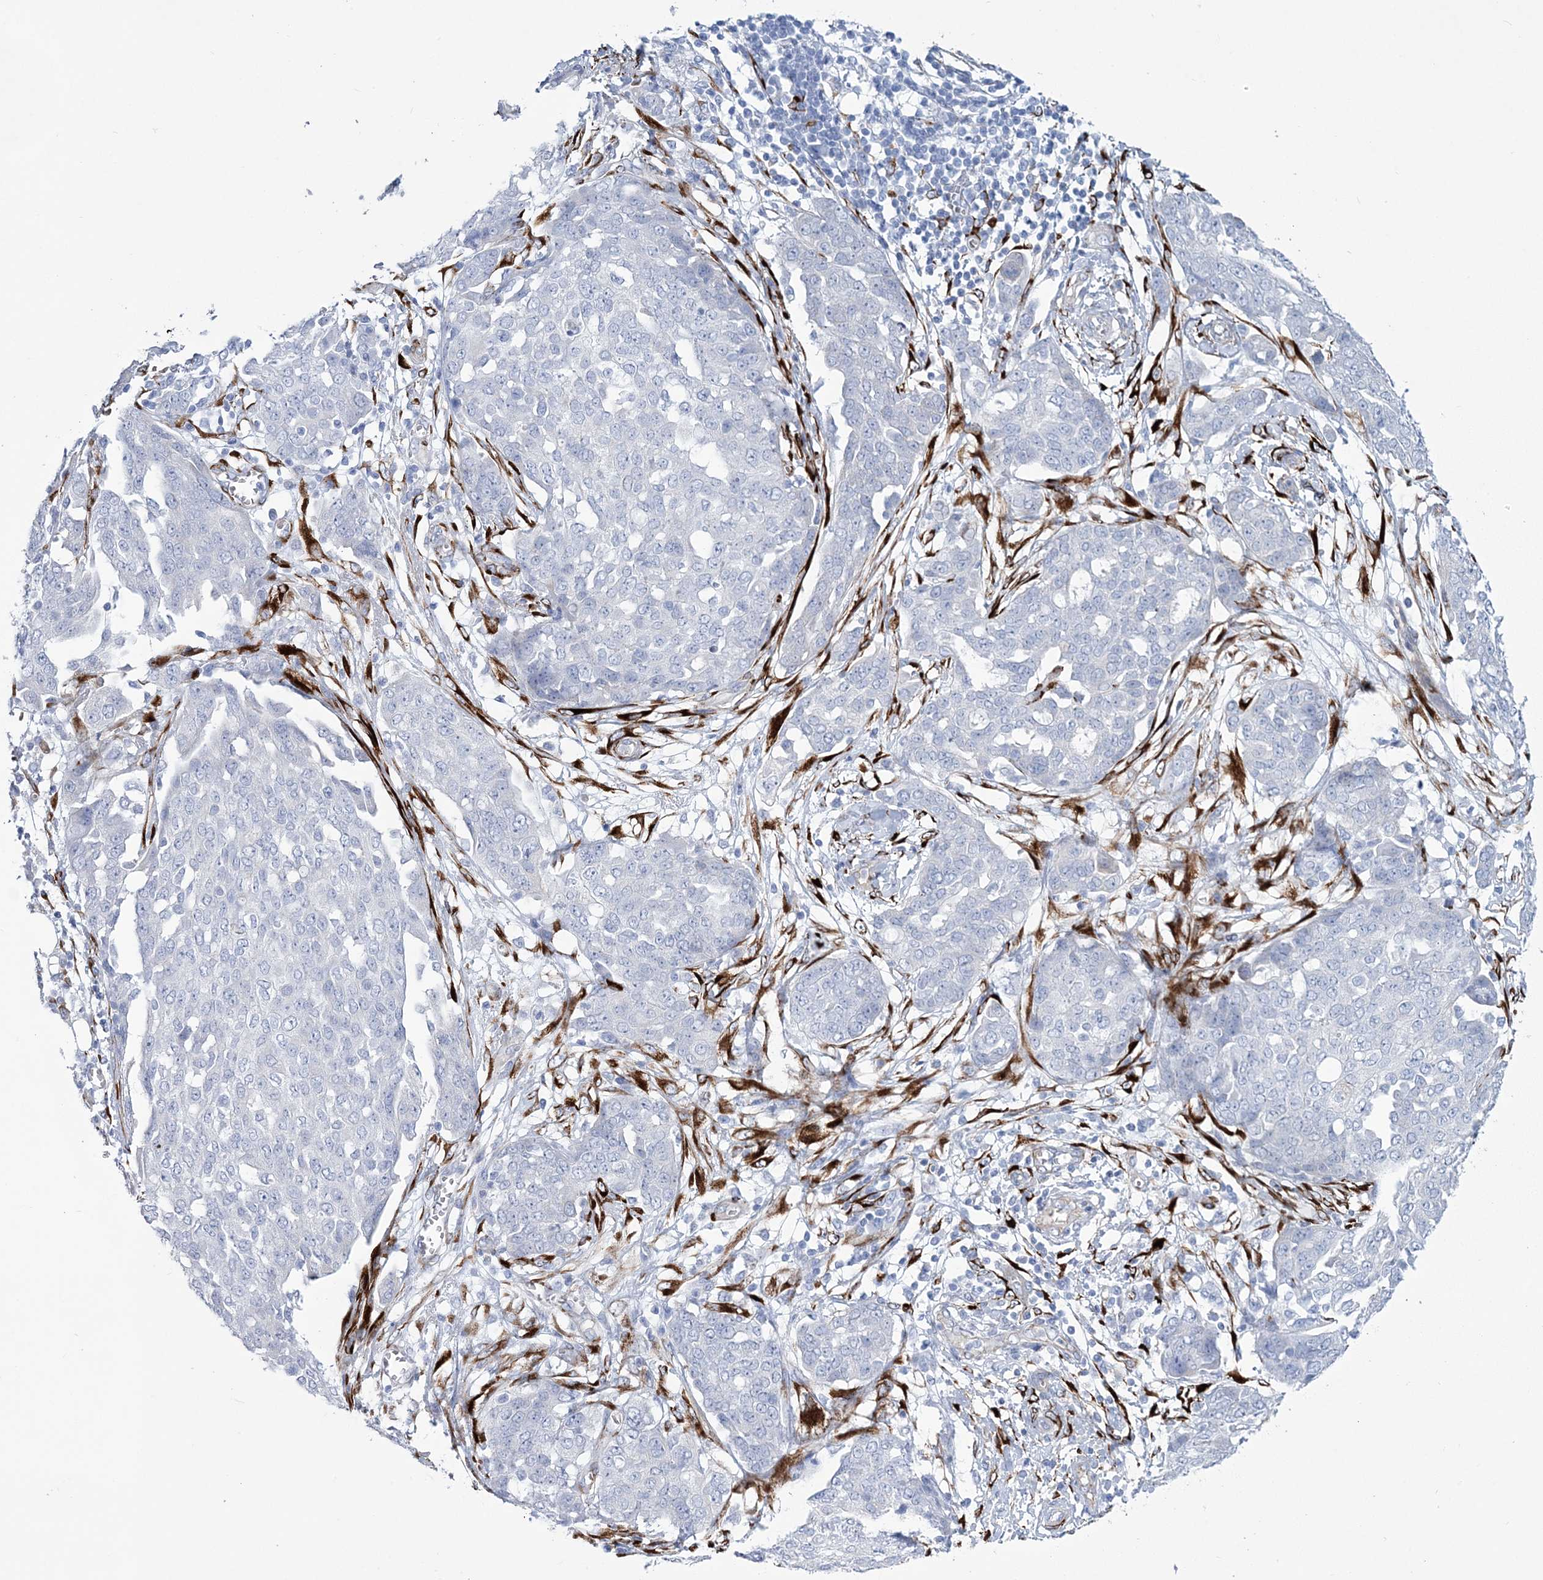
{"staining": {"intensity": "negative", "quantity": "none", "location": "none"}, "tissue": "ovarian cancer", "cell_type": "Tumor cells", "image_type": "cancer", "snomed": [{"axis": "morphology", "description": "Cystadenocarcinoma, serous, NOS"}, {"axis": "topography", "description": "Soft tissue"}, {"axis": "topography", "description": "Ovary"}], "caption": "Protein analysis of ovarian serous cystadenocarcinoma reveals no significant expression in tumor cells.", "gene": "RAB11FIP5", "patient": {"sex": "female", "age": 57}}